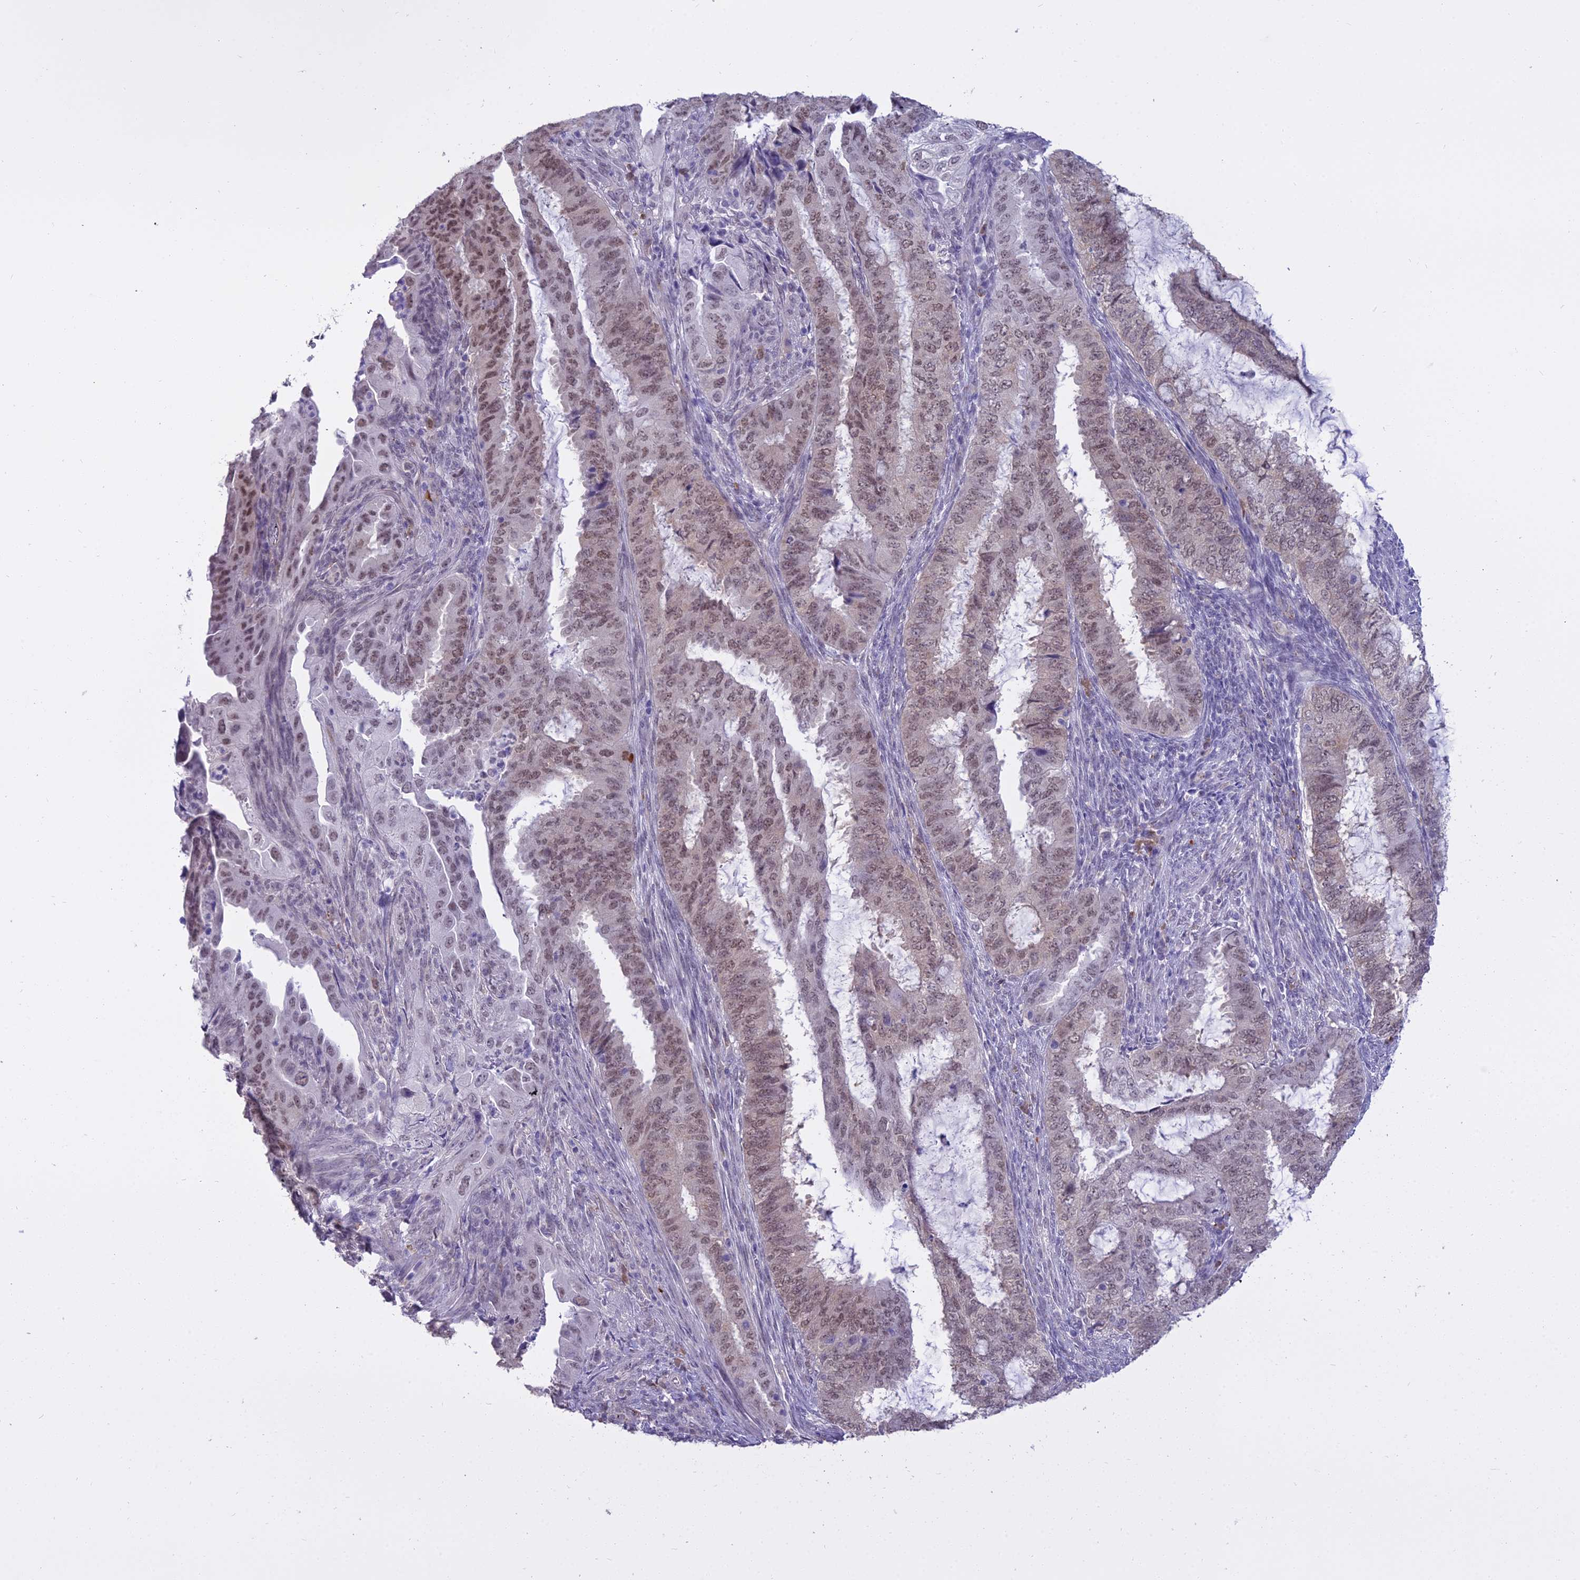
{"staining": {"intensity": "weak", "quantity": ">75%", "location": "nuclear"}, "tissue": "endometrial cancer", "cell_type": "Tumor cells", "image_type": "cancer", "snomed": [{"axis": "morphology", "description": "Adenocarcinoma, NOS"}, {"axis": "topography", "description": "Endometrium"}], "caption": "IHC (DAB (3,3'-diaminobenzidine)) staining of endometrial adenocarcinoma shows weak nuclear protein staining in approximately >75% of tumor cells.", "gene": "BLNK", "patient": {"sex": "female", "age": 51}}